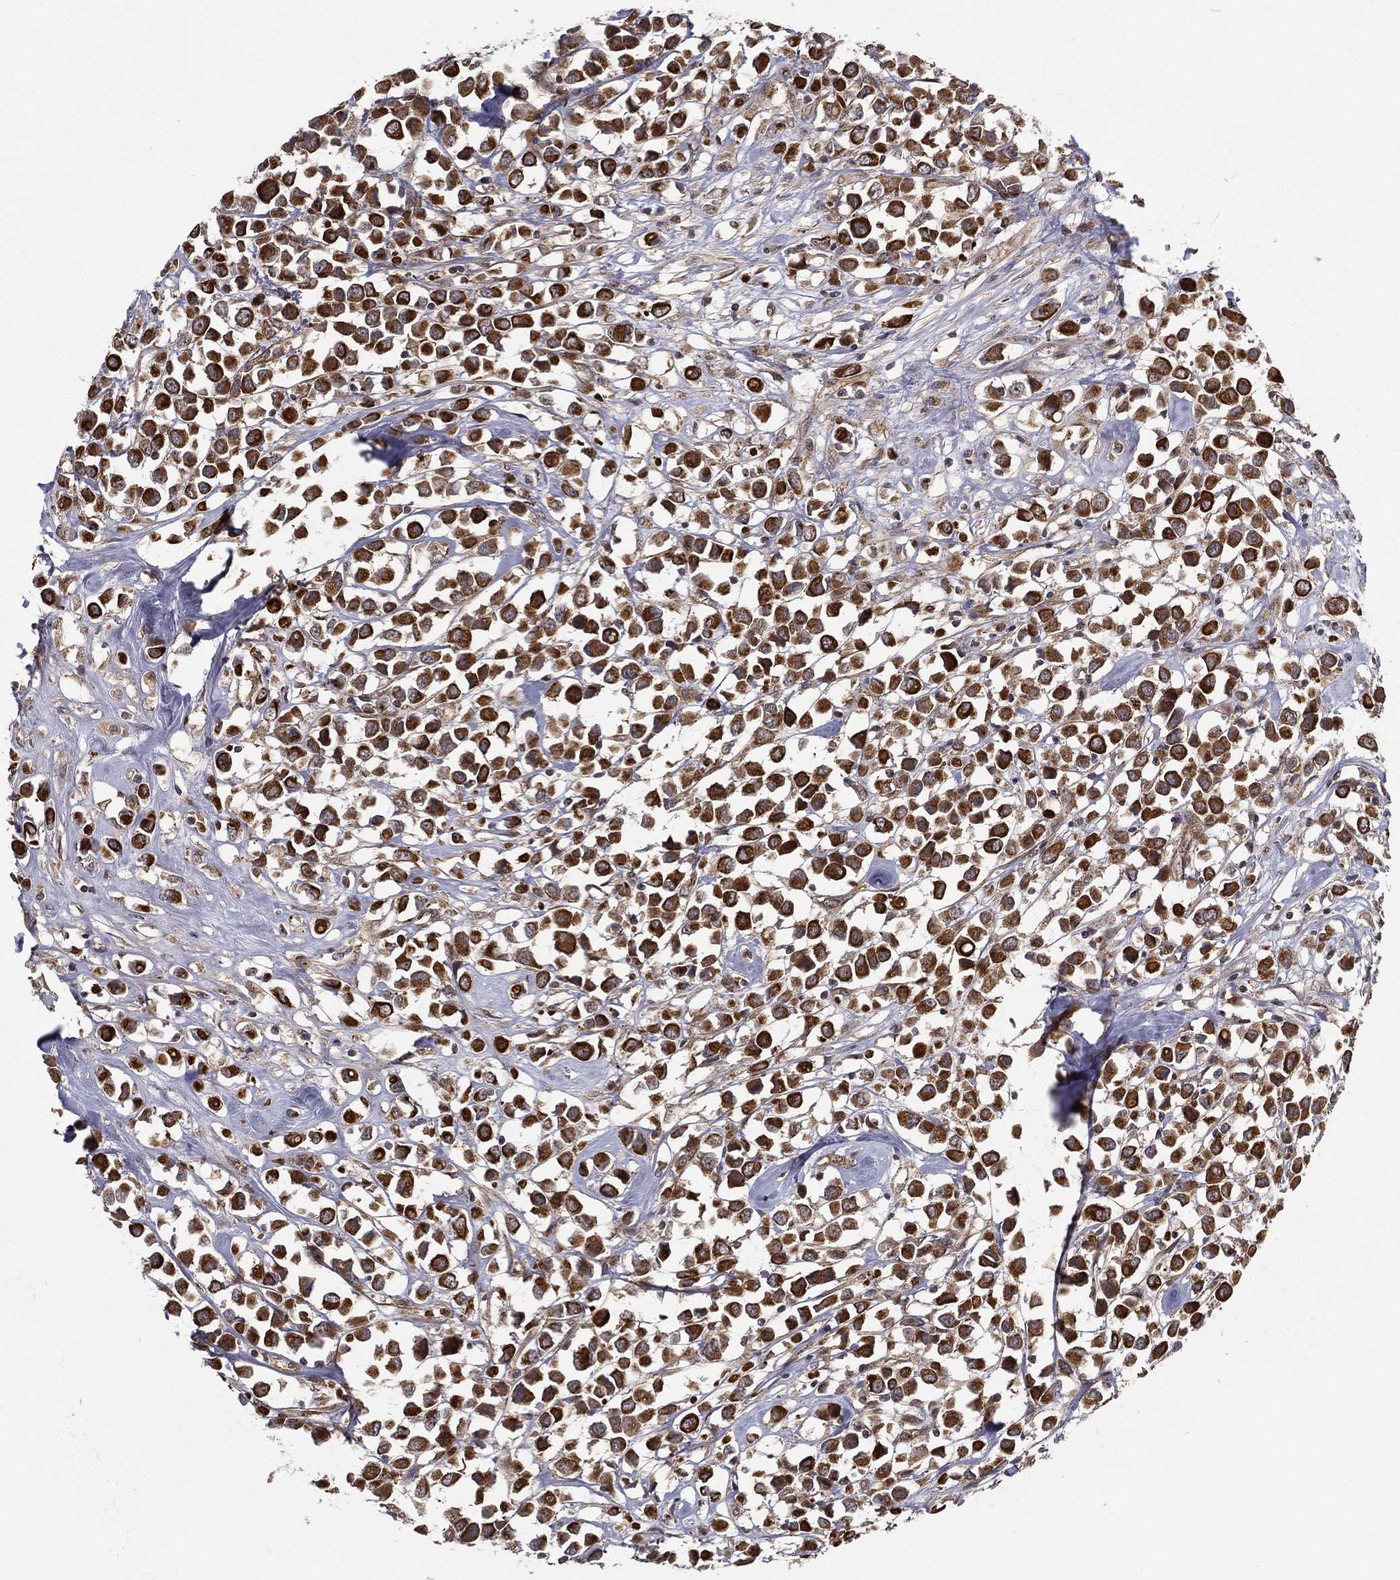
{"staining": {"intensity": "strong", "quantity": ">75%", "location": "cytoplasmic/membranous"}, "tissue": "breast cancer", "cell_type": "Tumor cells", "image_type": "cancer", "snomed": [{"axis": "morphology", "description": "Duct carcinoma"}, {"axis": "topography", "description": "Breast"}], "caption": "Intraductal carcinoma (breast) stained for a protein (brown) exhibits strong cytoplasmic/membranous positive expression in about >75% of tumor cells.", "gene": "UACA", "patient": {"sex": "female", "age": 61}}